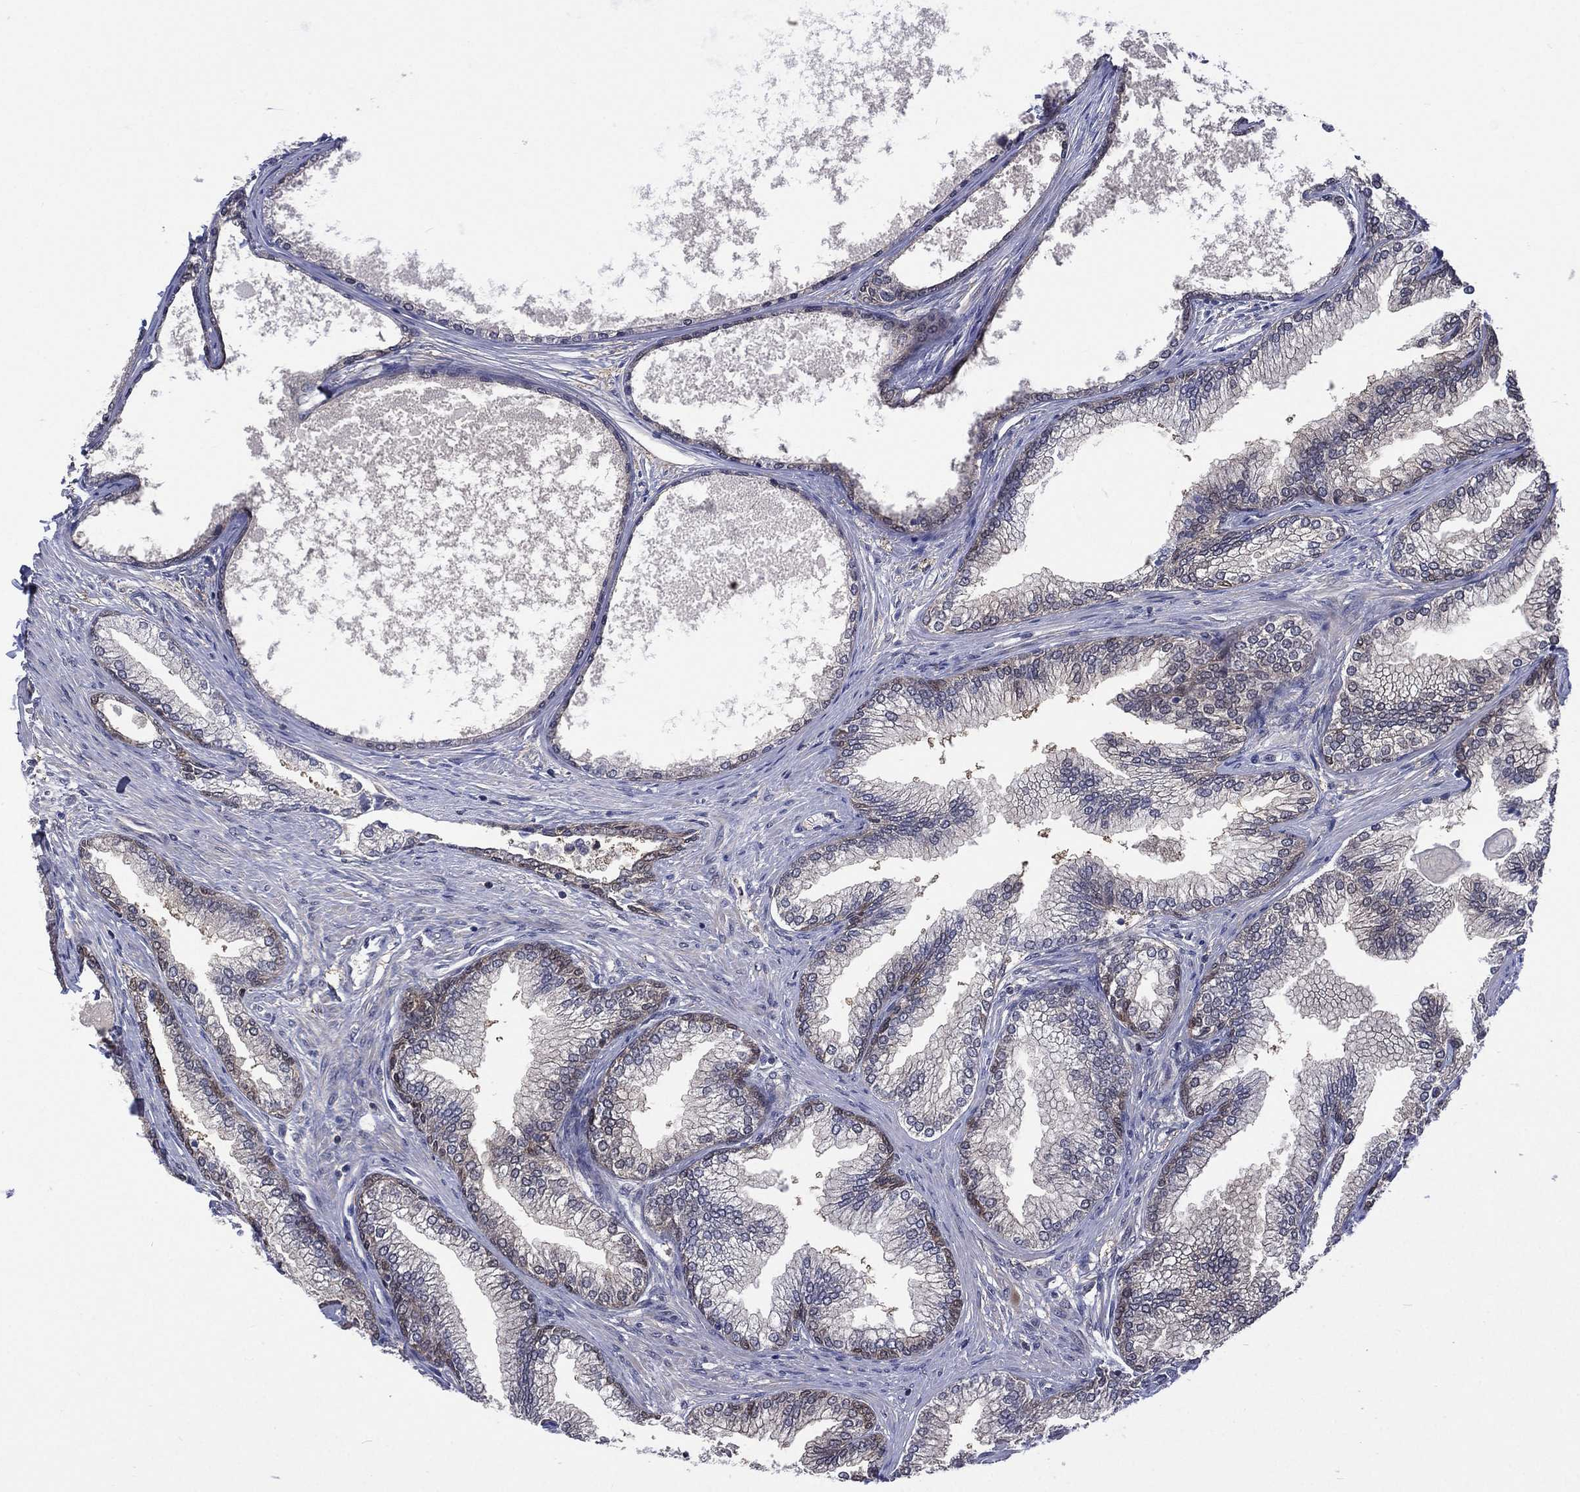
{"staining": {"intensity": "moderate", "quantity": "25%-75%", "location": "cytoplasmic/membranous,nuclear"}, "tissue": "prostate", "cell_type": "Glandular cells", "image_type": "normal", "snomed": [{"axis": "morphology", "description": "Normal tissue, NOS"}, {"axis": "topography", "description": "Prostate"}], "caption": "Immunohistochemistry (DAB (3,3'-diaminobenzidine)) staining of normal human prostate displays moderate cytoplasmic/membranous,nuclear protein positivity in approximately 25%-75% of glandular cells. (DAB IHC with brightfield microscopy, high magnification).", "gene": "MTAP", "patient": {"sex": "male", "age": 72}}